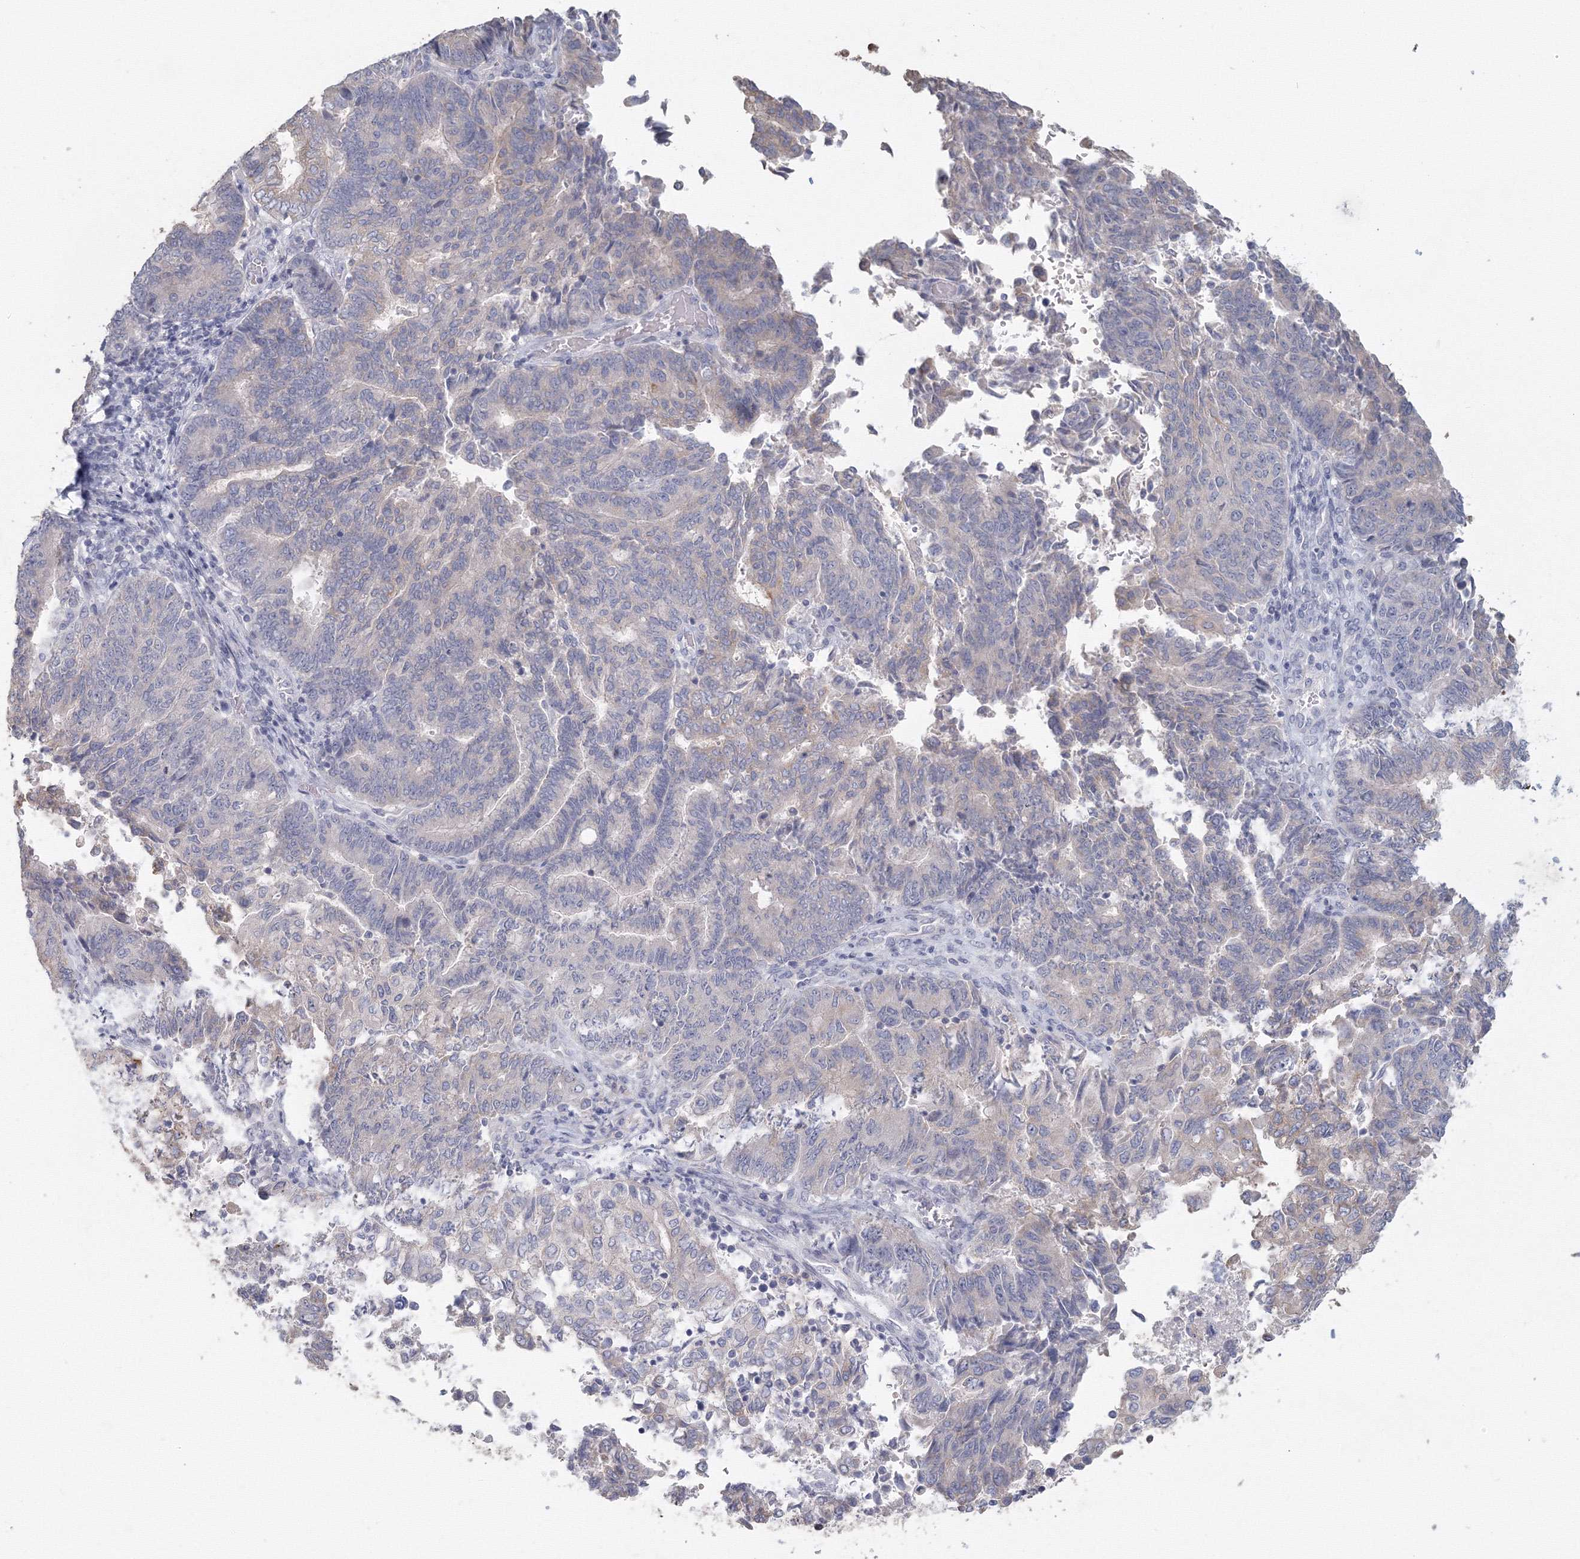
{"staining": {"intensity": "negative", "quantity": "none", "location": "none"}, "tissue": "endometrial cancer", "cell_type": "Tumor cells", "image_type": "cancer", "snomed": [{"axis": "morphology", "description": "Adenocarcinoma, NOS"}, {"axis": "topography", "description": "Endometrium"}], "caption": "DAB (3,3'-diaminobenzidine) immunohistochemical staining of endometrial cancer shows no significant positivity in tumor cells.", "gene": "TACC2", "patient": {"sex": "female", "age": 80}}